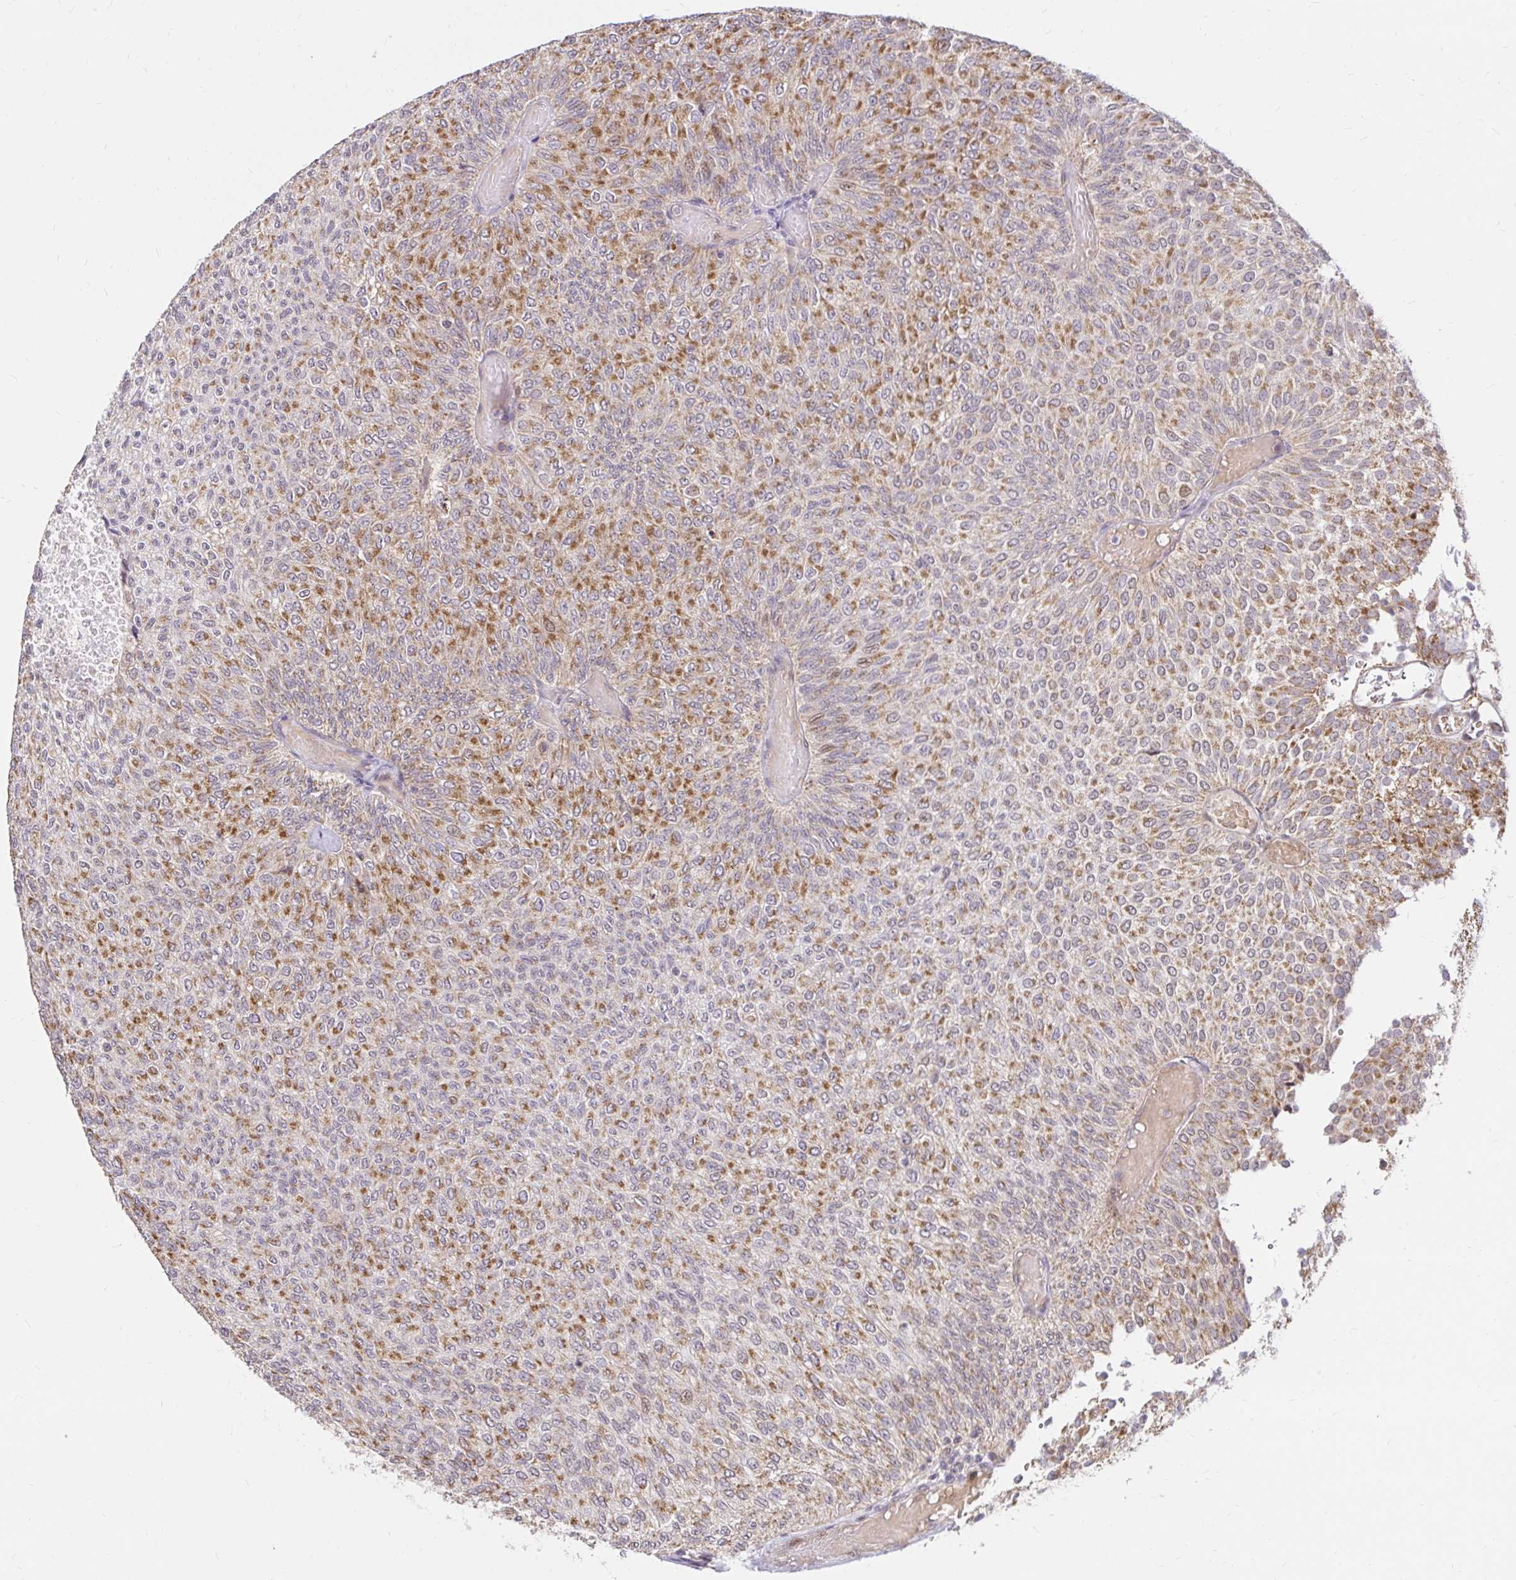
{"staining": {"intensity": "moderate", "quantity": ">75%", "location": "cytoplasmic/membranous"}, "tissue": "urothelial cancer", "cell_type": "Tumor cells", "image_type": "cancer", "snomed": [{"axis": "morphology", "description": "Urothelial carcinoma, Low grade"}, {"axis": "topography", "description": "Urinary bladder"}], "caption": "Urothelial carcinoma (low-grade) stained with a brown dye displays moderate cytoplasmic/membranous positive positivity in approximately >75% of tumor cells.", "gene": "TIMM50", "patient": {"sex": "male", "age": 78}}